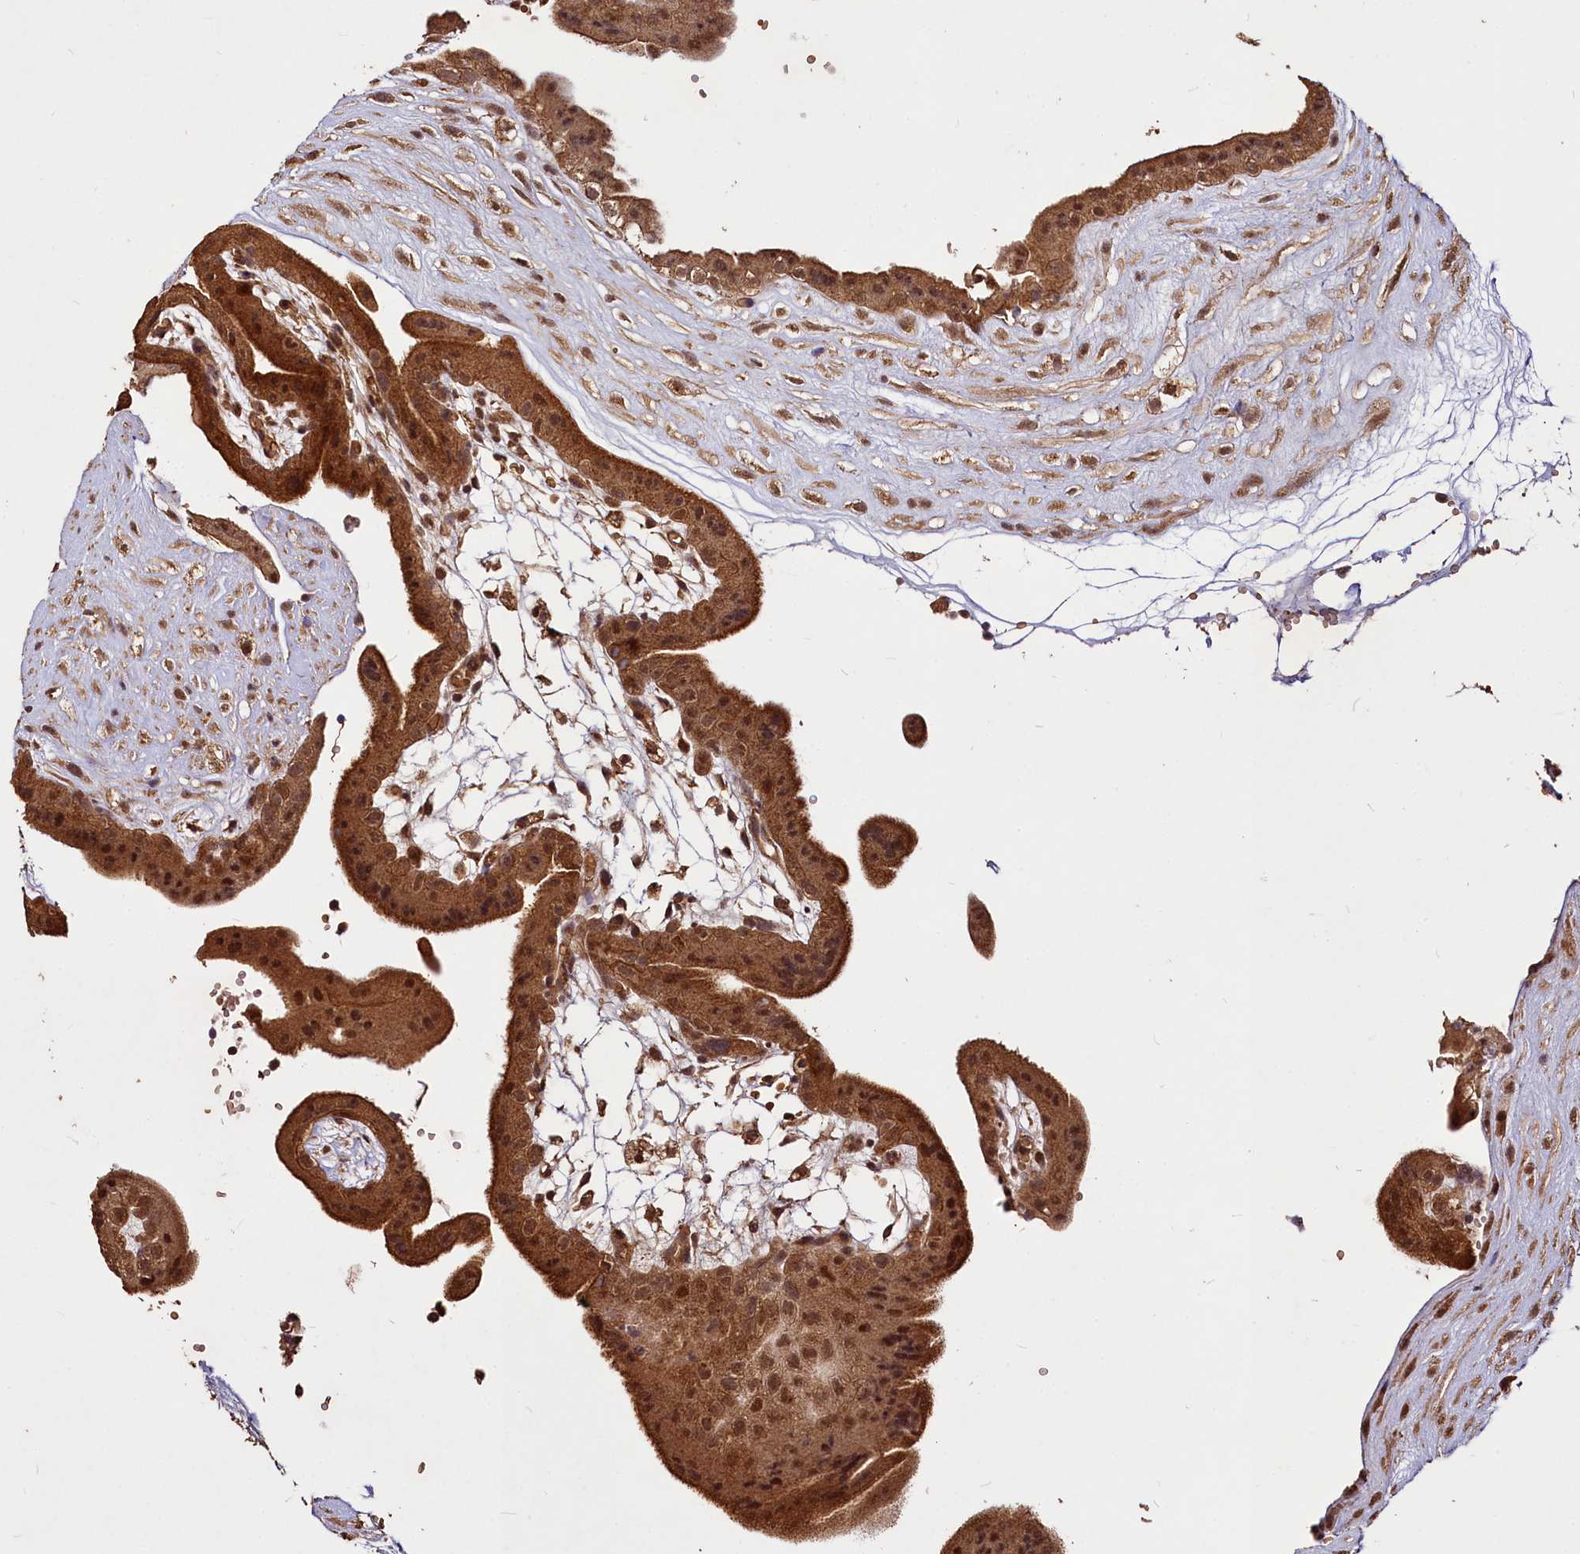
{"staining": {"intensity": "strong", "quantity": ">75%", "location": "cytoplasmic/membranous,nuclear"}, "tissue": "placenta", "cell_type": "Trophoblastic cells", "image_type": "normal", "snomed": [{"axis": "morphology", "description": "Normal tissue, NOS"}, {"axis": "topography", "description": "Placenta"}], "caption": "The histopathology image shows immunohistochemical staining of normal placenta. There is strong cytoplasmic/membranous,nuclear expression is identified in approximately >75% of trophoblastic cells.", "gene": "VPS51", "patient": {"sex": "female", "age": 18}}